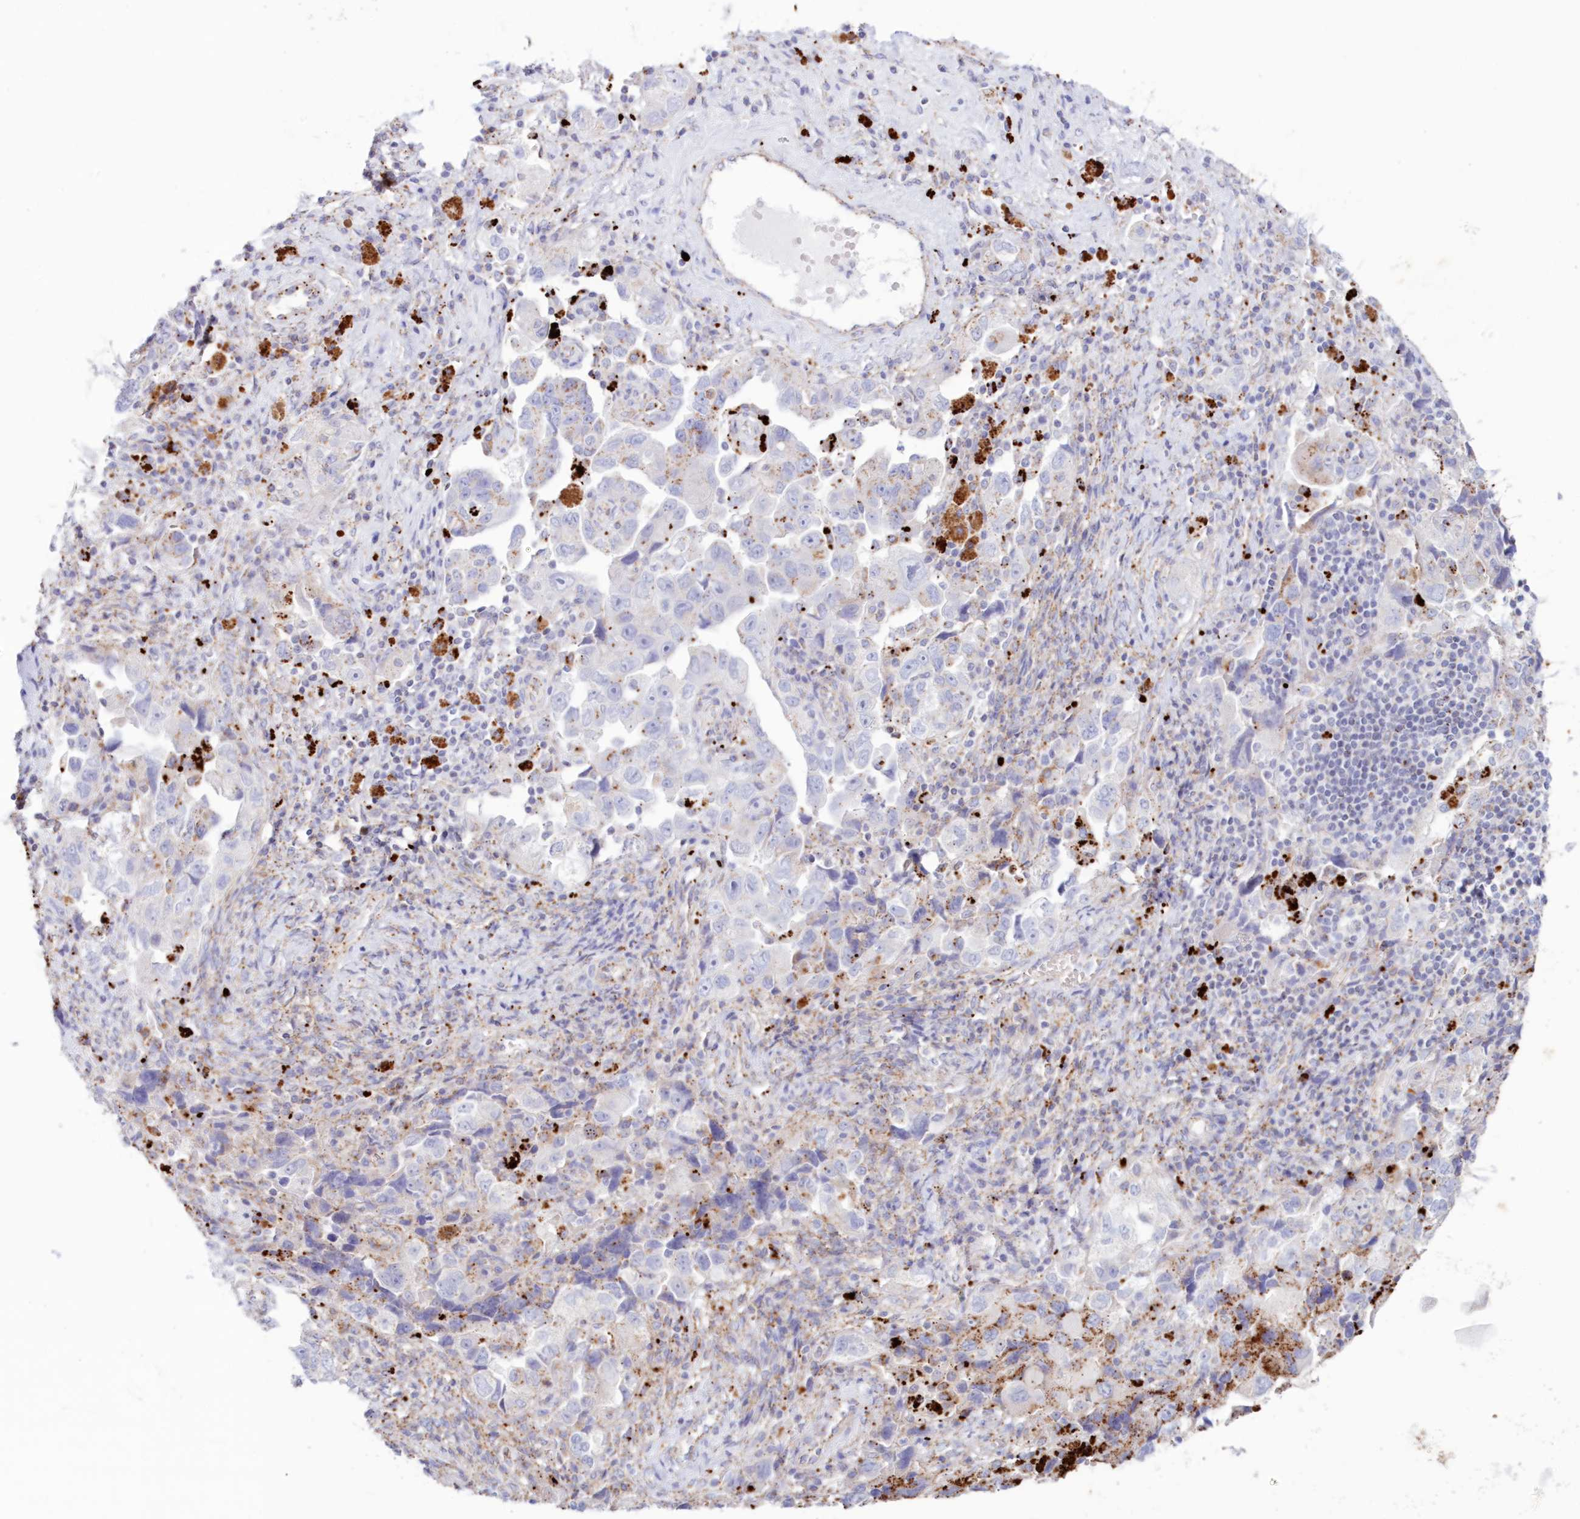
{"staining": {"intensity": "weak", "quantity": "<25%", "location": "cytoplasmic/membranous"}, "tissue": "ovarian cancer", "cell_type": "Tumor cells", "image_type": "cancer", "snomed": [{"axis": "morphology", "description": "Carcinoma, NOS"}, {"axis": "morphology", "description": "Cystadenocarcinoma, serous, NOS"}, {"axis": "topography", "description": "Ovary"}], "caption": "A histopathology image of ovarian cancer (serous cystadenocarcinoma) stained for a protein demonstrates no brown staining in tumor cells.", "gene": "TPP1", "patient": {"sex": "female", "age": 69}}